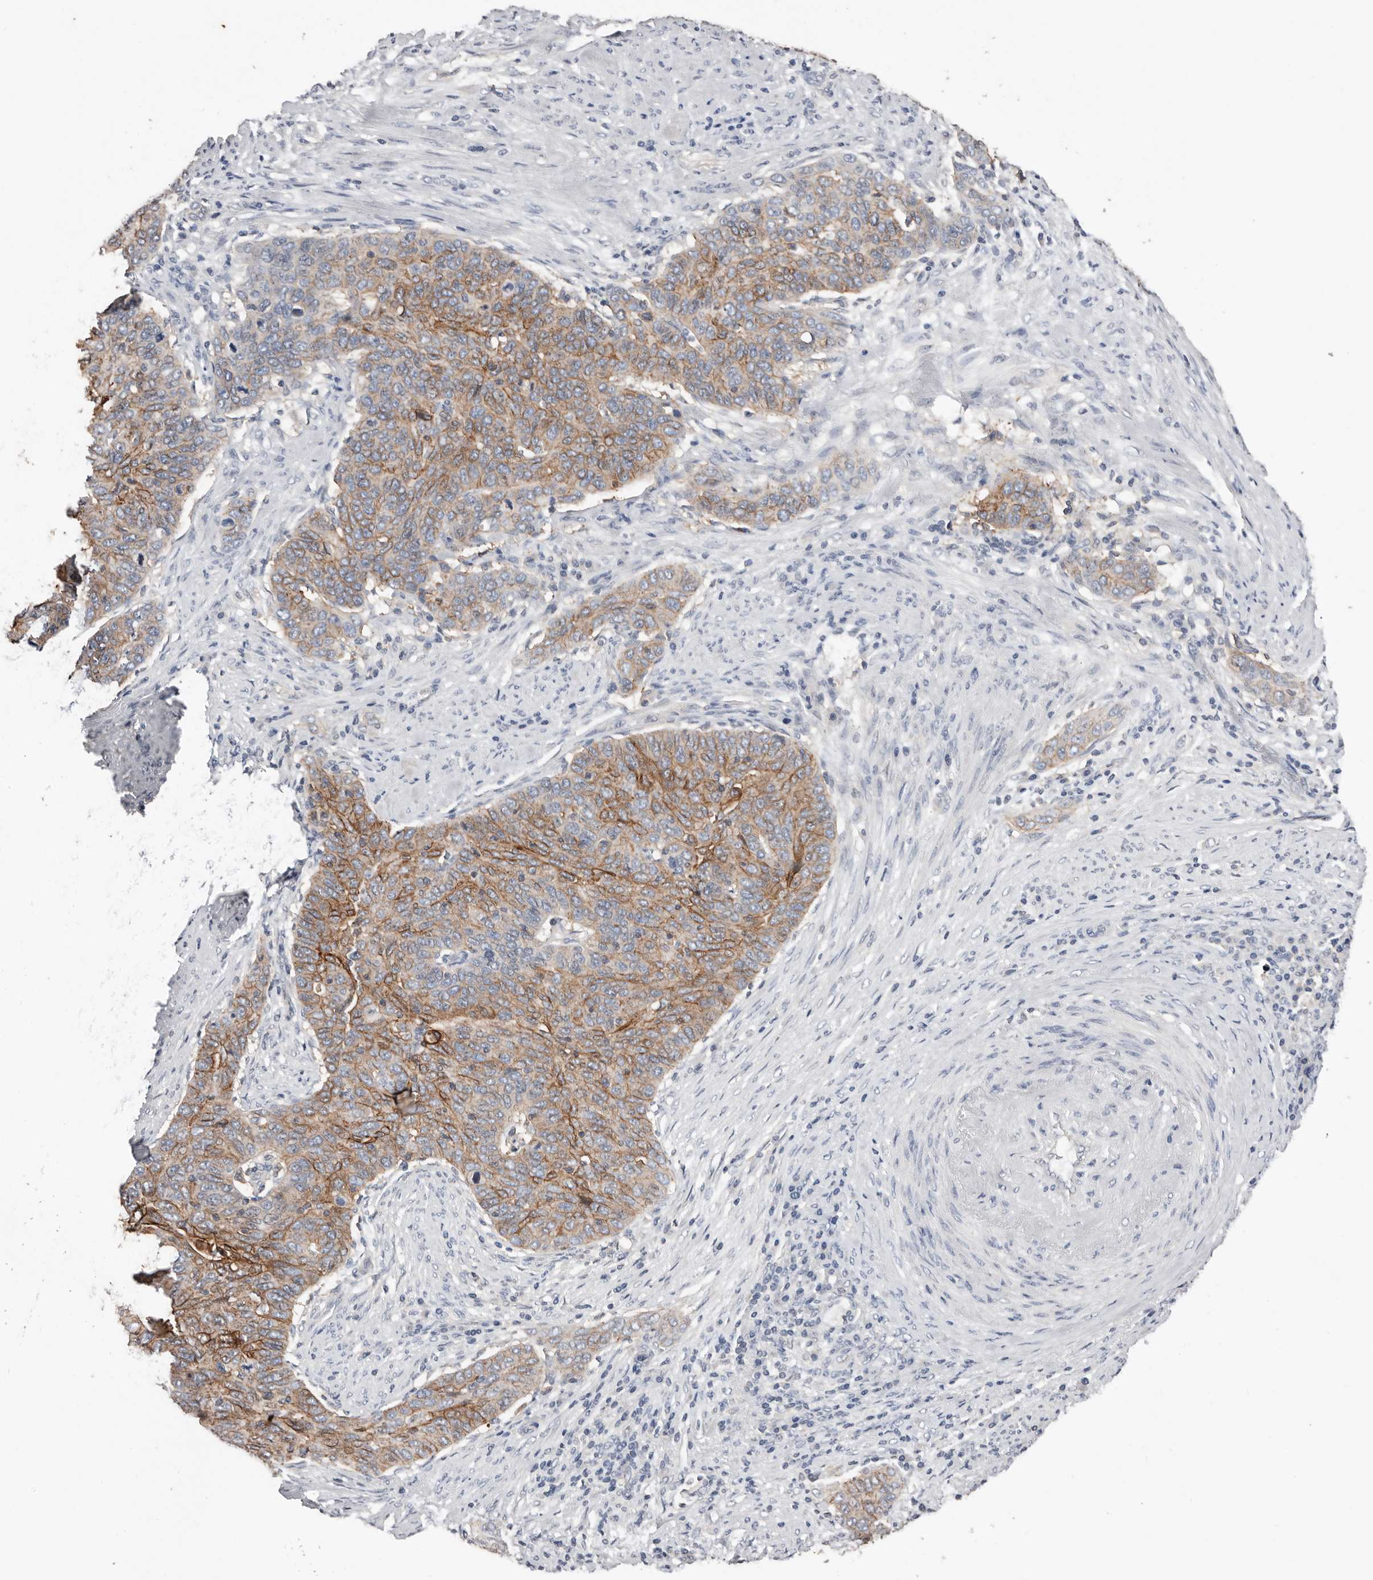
{"staining": {"intensity": "moderate", "quantity": ">75%", "location": "cytoplasmic/membranous"}, "tissue": "cervical cancer", "cell_type": "Tumor cells", "image_type": "cancer", "snomed": [{"axis": "morphology", "description": "Squamous cell carcinoma, NOS"}, {"axis": "topography", "description": "Cervix"}], "caption": "An image of human squamous cell carcinoma (cervical) stained for a protein exhibits moderate cytoplasmic/membranous brown staining in tumor cells.", "gene": "S100A14", "patient": {"sex": "female", "age": 60}}